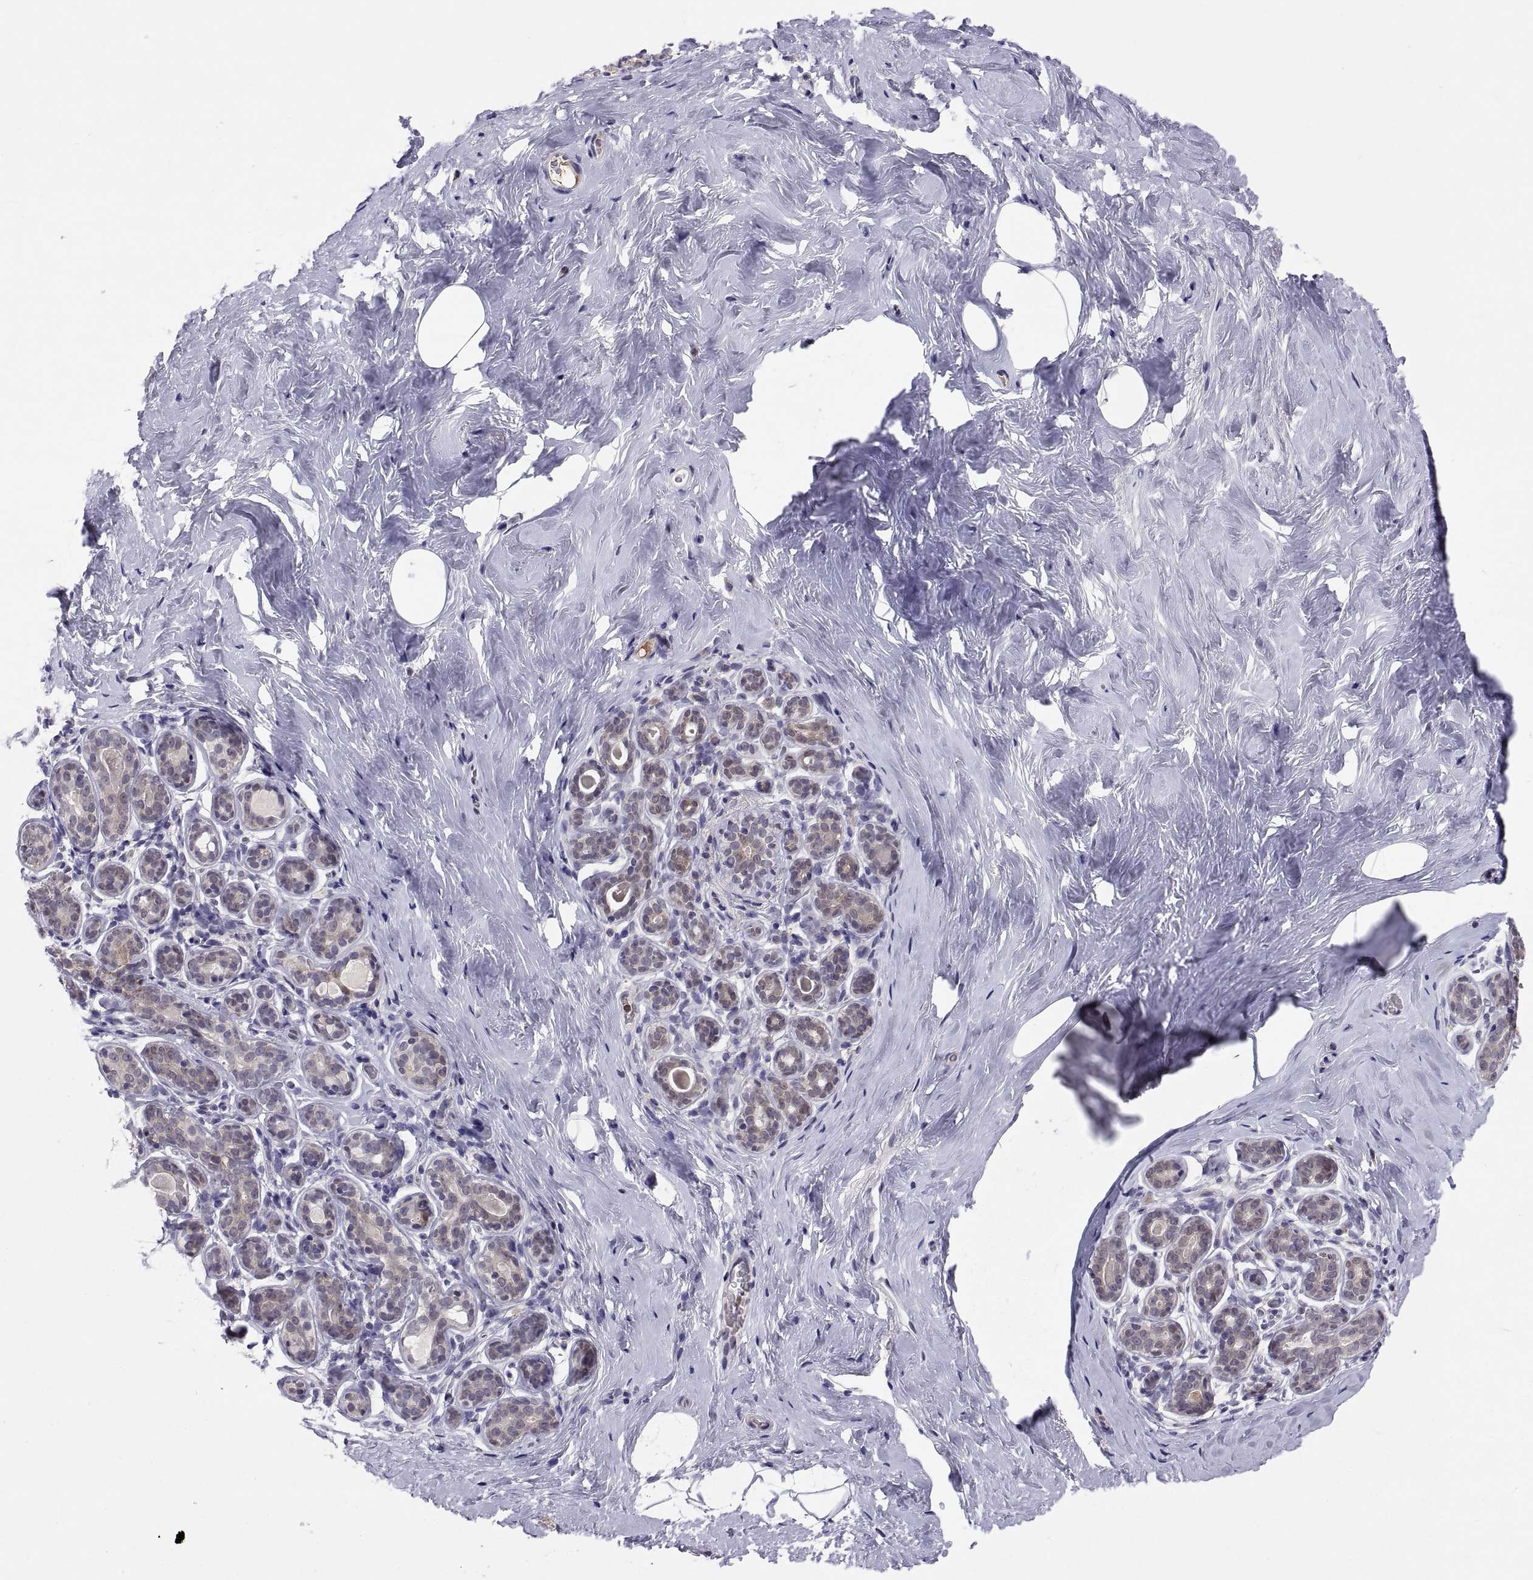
{"staining": {"intensity": "negative", "quantity": "none", "location": "none"}, "tissue": "breast", "cell_type": "Adipocytes", "image_type": "normal", "snomed": [{"axis": "morphology", "description": "Normal tissue, NOS"}, {"axis": "topography", "description": "Skin"}, {"axis": "topography", "description": "Breast"}], "caption": "There is no significant expression in adipocytes of breast. Nuclei are stained in blue.", "gene": "PKP1", "patient": {"sex": "female", "age": 43}}